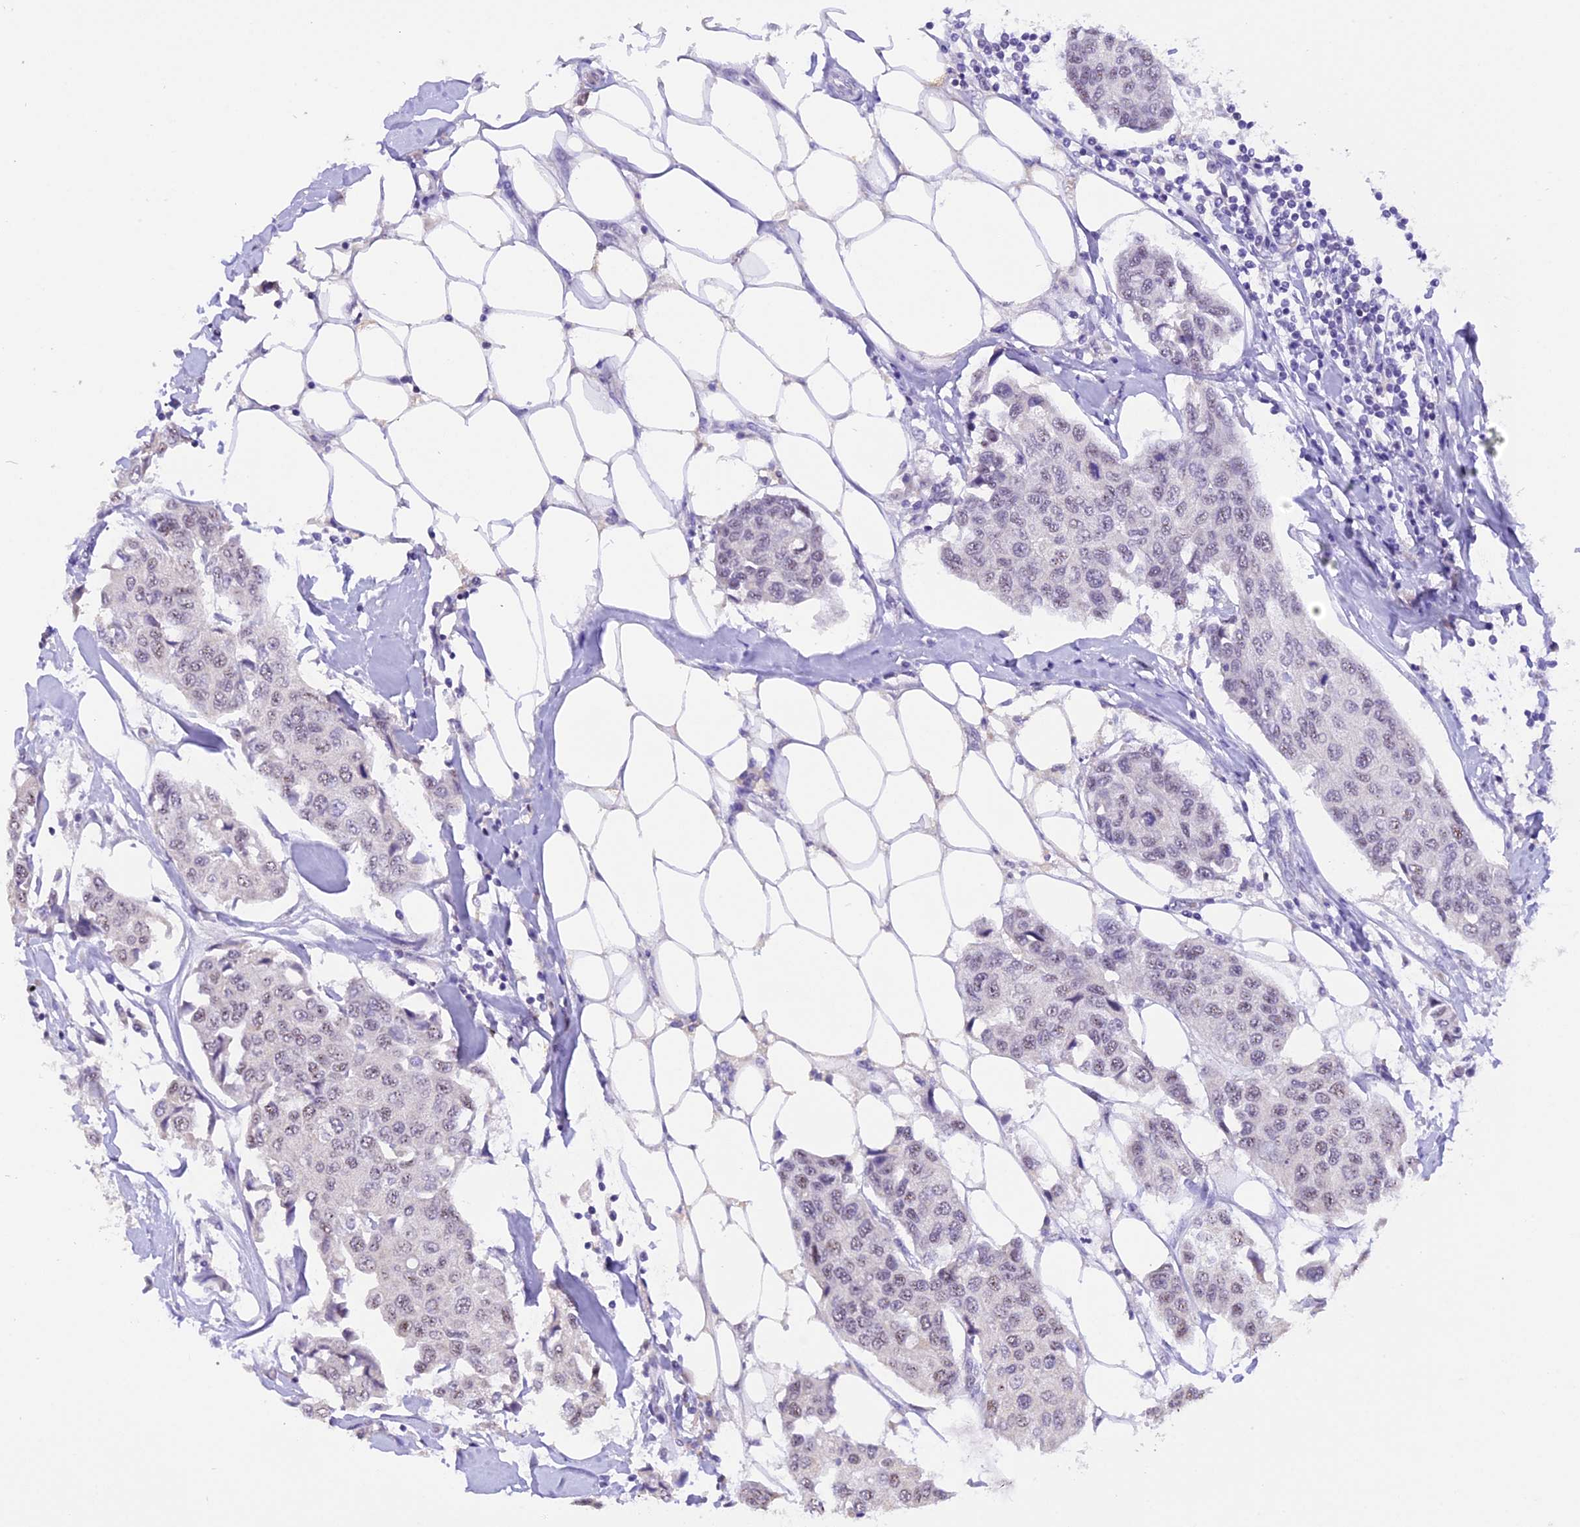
{"staining": {"intensity": "weak", "quantity": "<25%", "location": "nuclear"}, "tissue": "breast cancer", "cell_type": "Tumor cells", "image_type": "cancer", "snomed": [{"axis": "morphology", "description": "Duct carcinoma"}, {"axis": "topography", "description": "Breast"}], "caption": "DAB (3,3'-diaminobenzidine) immunohistochemical staining of human breast cancer (infiltrating ductal carcinoma) demonstrates no significant expression in tumor cells.", "gene": "AHSP", "patient": {"sex": "female", "age": 80}}